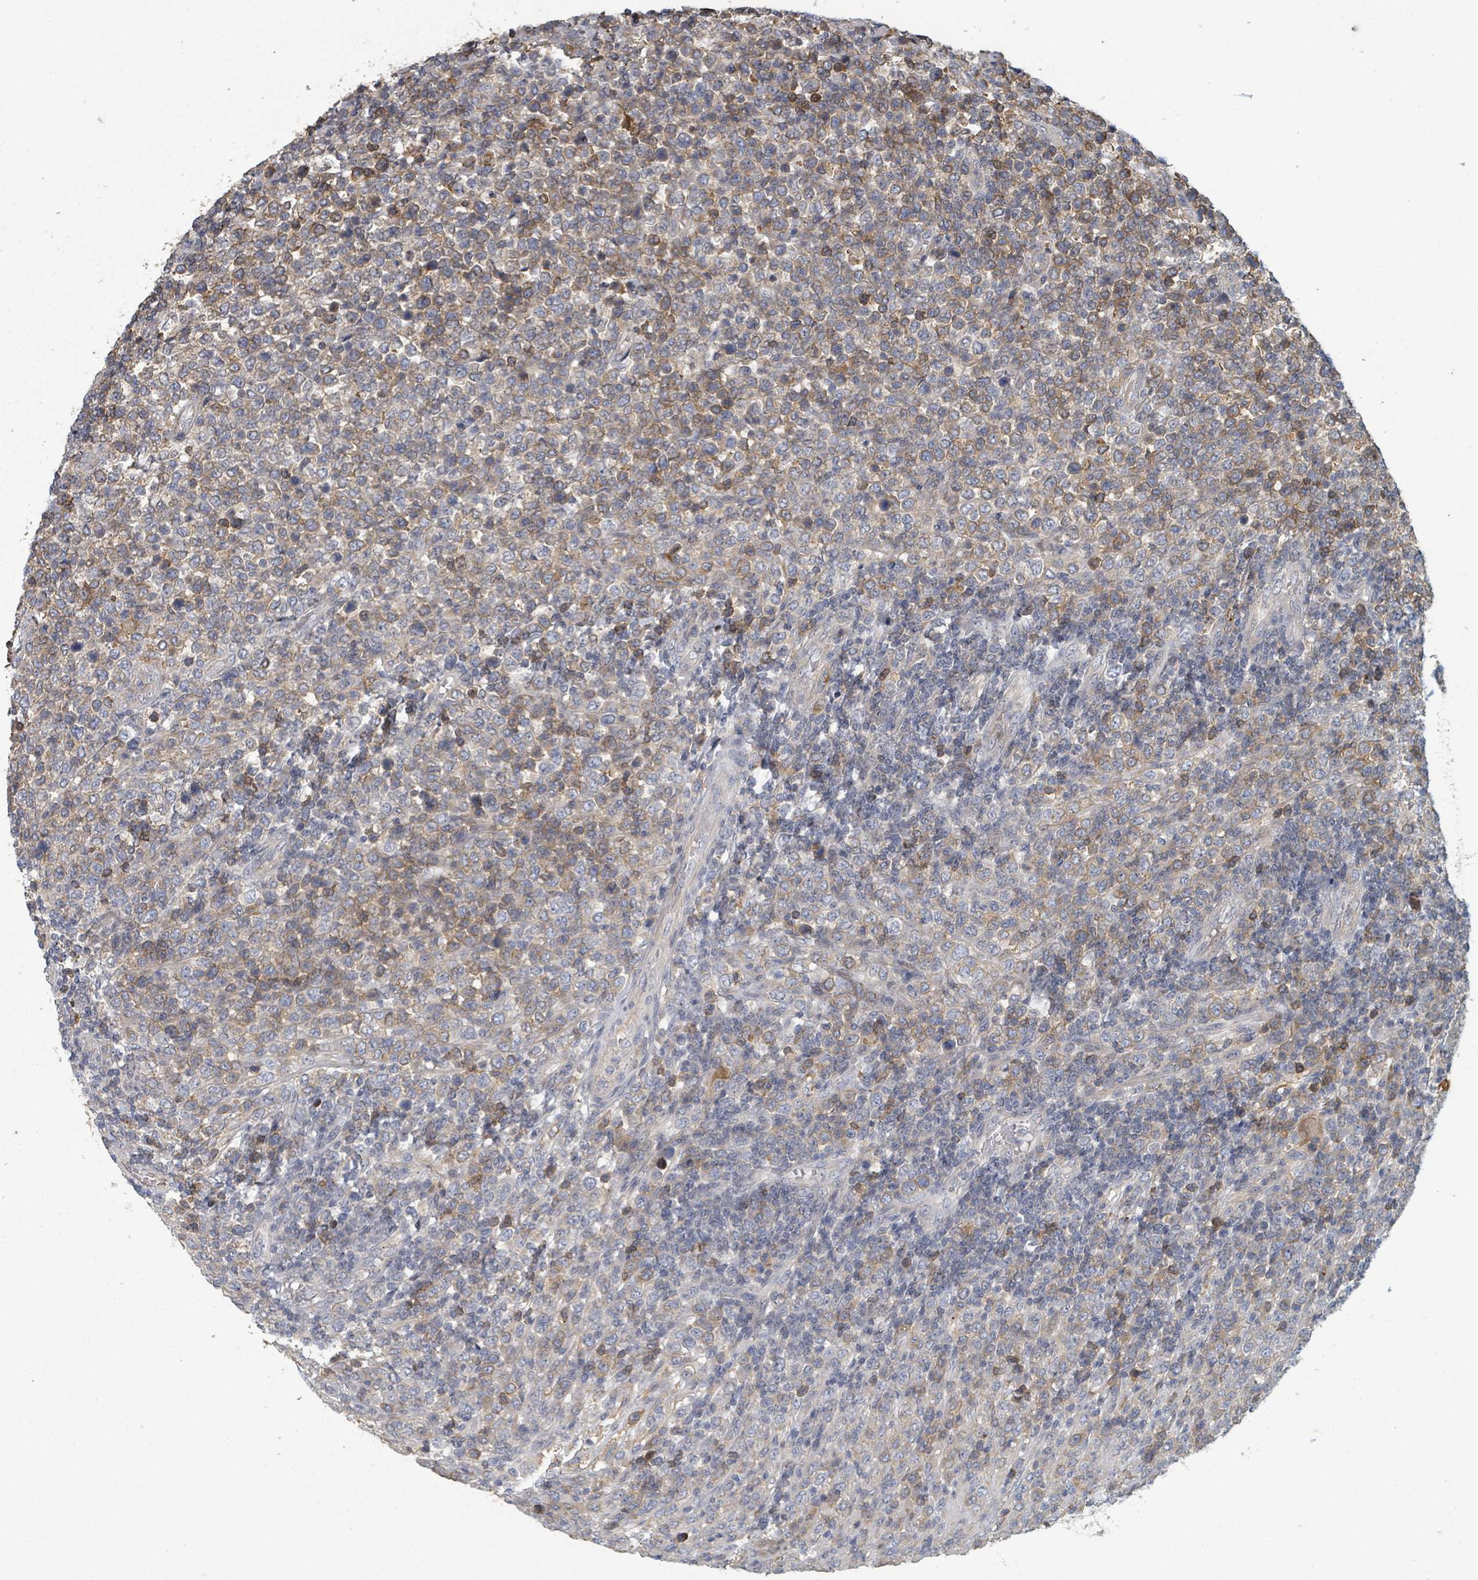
{"staining": {"intensity": "weak", "quantity": "25%-75%", "location": "cytoplasmic/membranous"}, "tissue": "lymphoma", "cell_type": "Tumor cells", "image_type": "cancer", "snomed": [{"axis": "morphology", "description": "Malignant lymphoma, non-Hodgkin's type, High grade"}, {"axis": "topography", "description": "Soft tissue"}], "caption": "Tumor cells exhibit low levels of weak cytoplasmic/membranous expression in approximately 25%-75% of cells in lymphoma.", "gene": "GABBR1", "patient": {"sex": "female", "age": 56}}